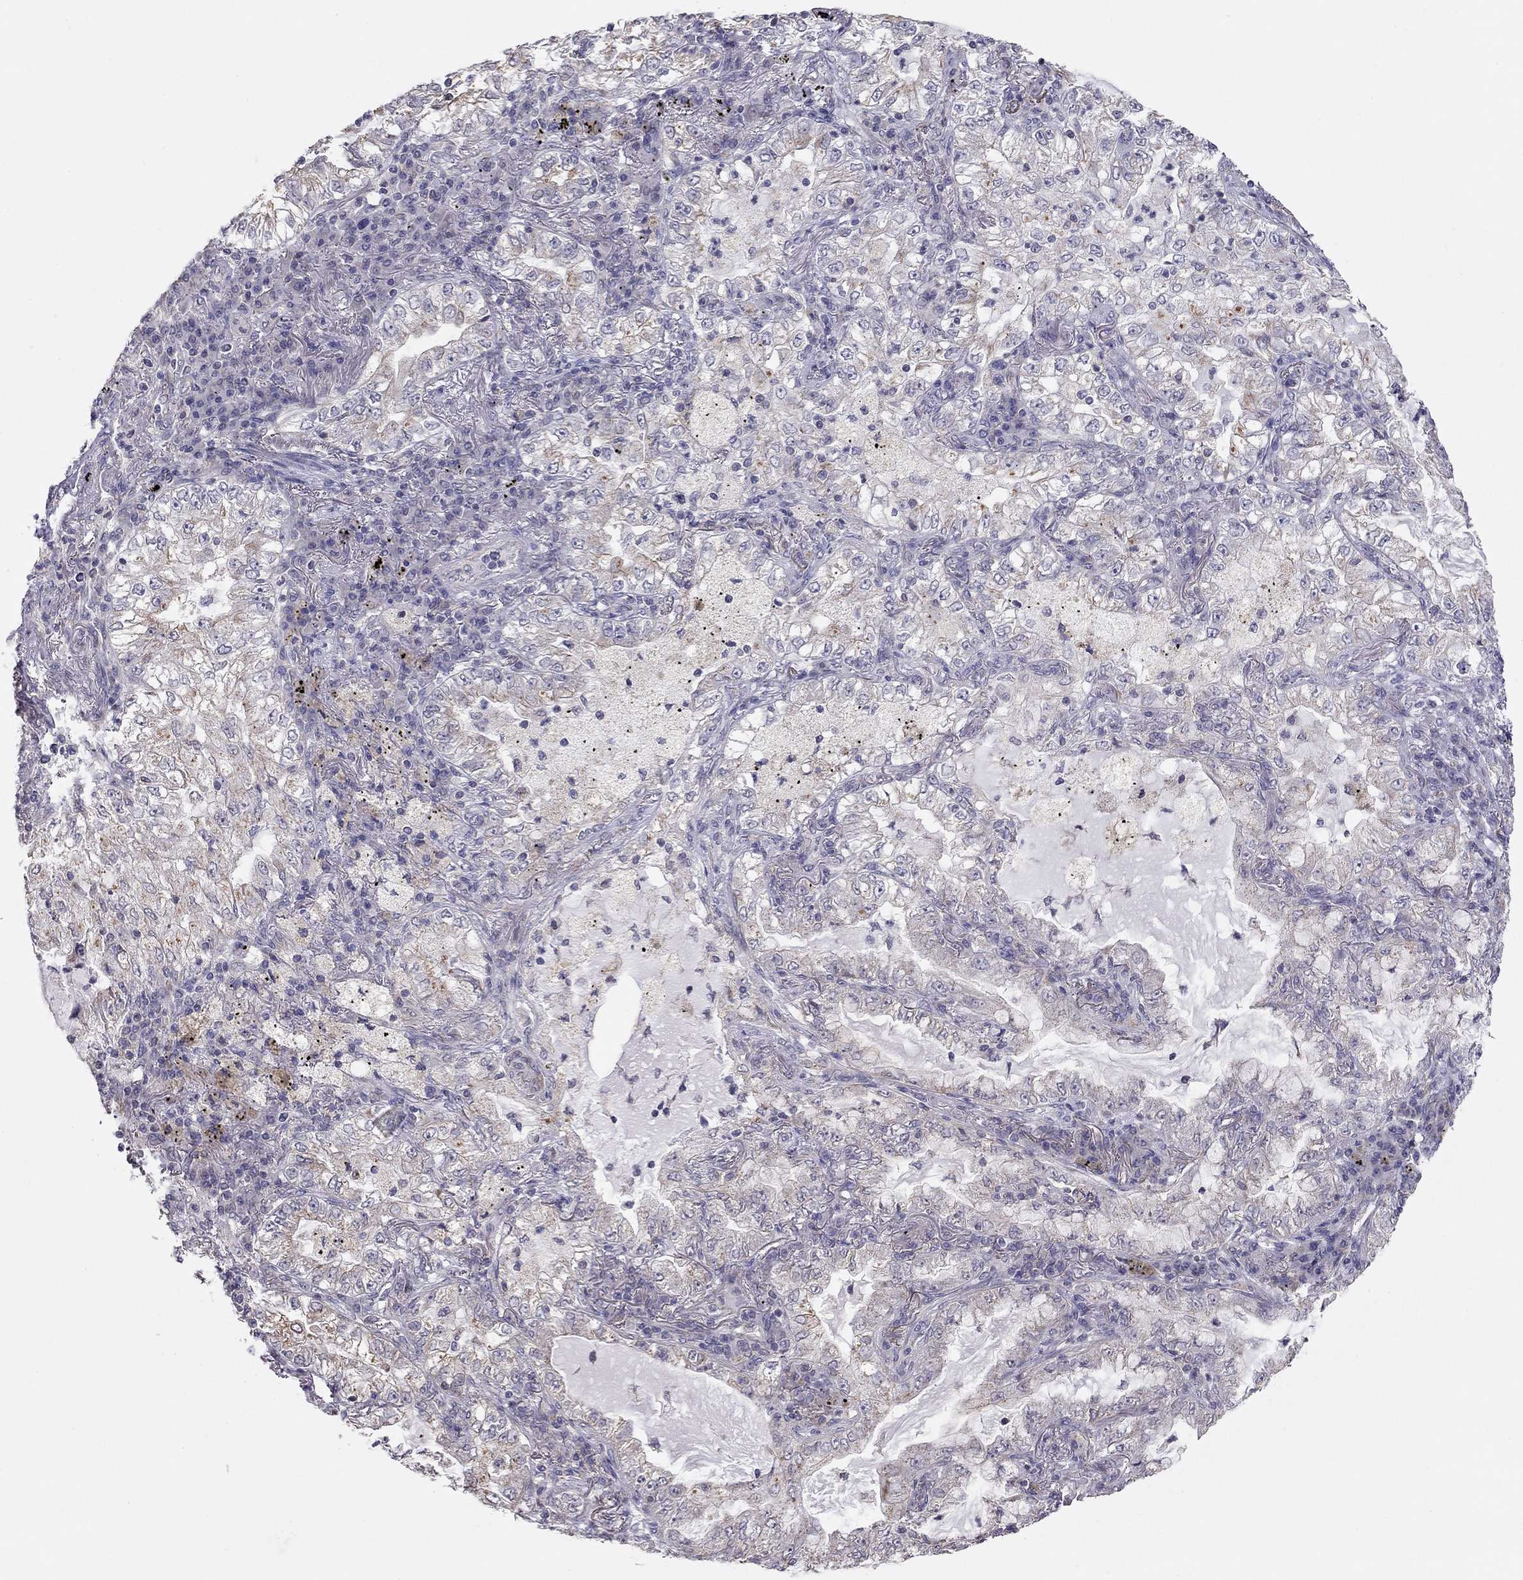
{"staining": {"intensity": "negative", "quantity": "none", "location": "none"}, "tissue": "lung cancer", "cell_type": "Tumor cells", "image_type": "cancer", "snomed": [{"axis": "morphology", "description": "Adenocarcinoma, NOS"}, {"axis": "topography", "description": "Lung"}], "caption": "A histopathology image of lung cancer (adenocarcinoma) stained for a protein displays no brown staining in tumor cells.", "gene": "LRIT3", "patient": {"sex": "female", "age": 73}}